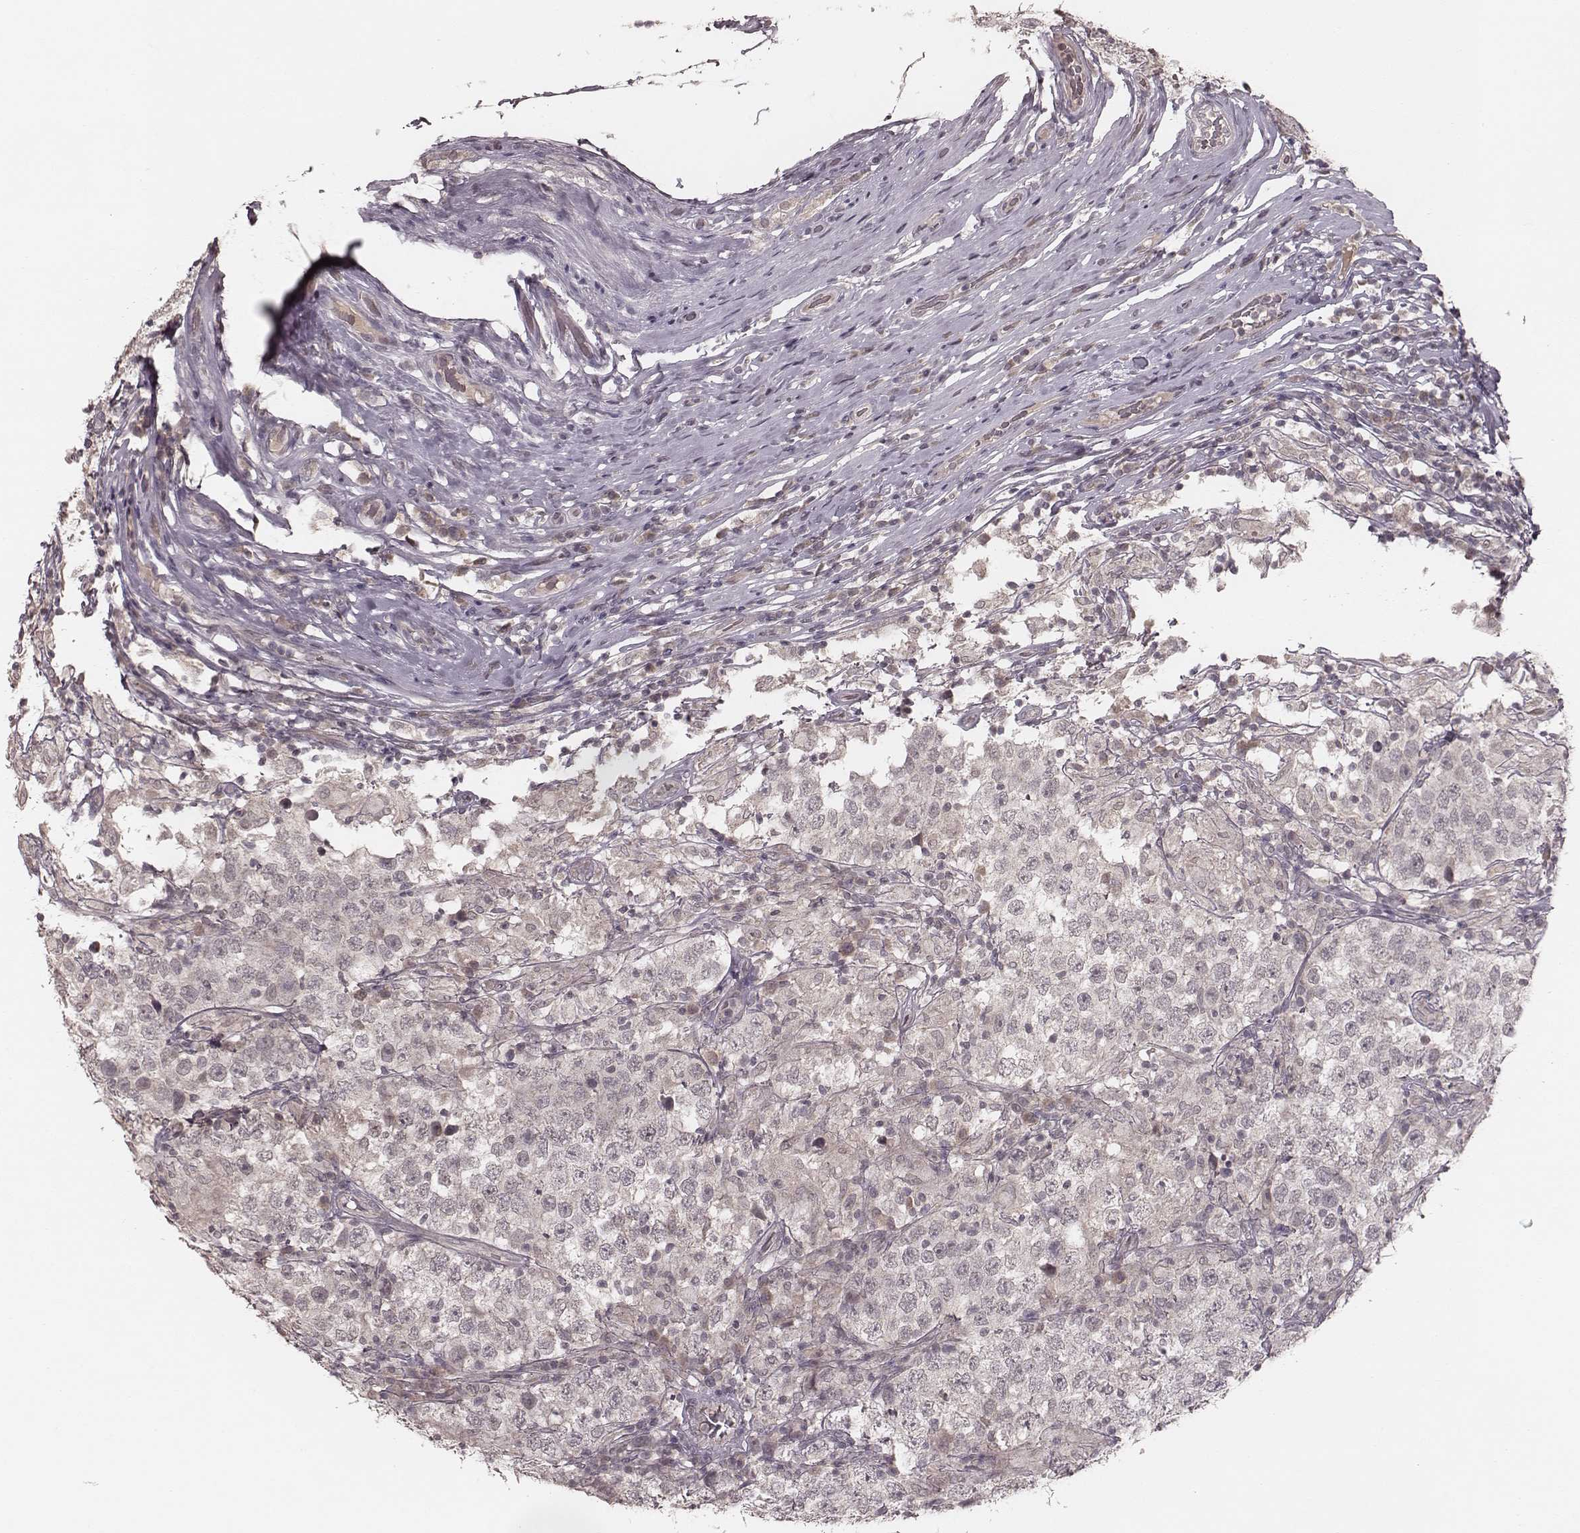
{"staining": {"intensity": "negative", "quantity": "none", "location": "none"}, "tissue": "testis cancer", "cell_type": "Tumor cells", "image_type": "cancer", "snomed": [{"axis": "morphology", "description": "Seminoma, NOS"}, {"axis": "morphology", "description": "Carcinoma, Embryonal, NOS"}, {"axis": "topography", "description": "Testis"}], "caption": "Tumor cells are negative for brown protein staining in testis embryonal carcinoma.", "gene": "LY6K", "patient": {"sex": "male", "age": 41}}